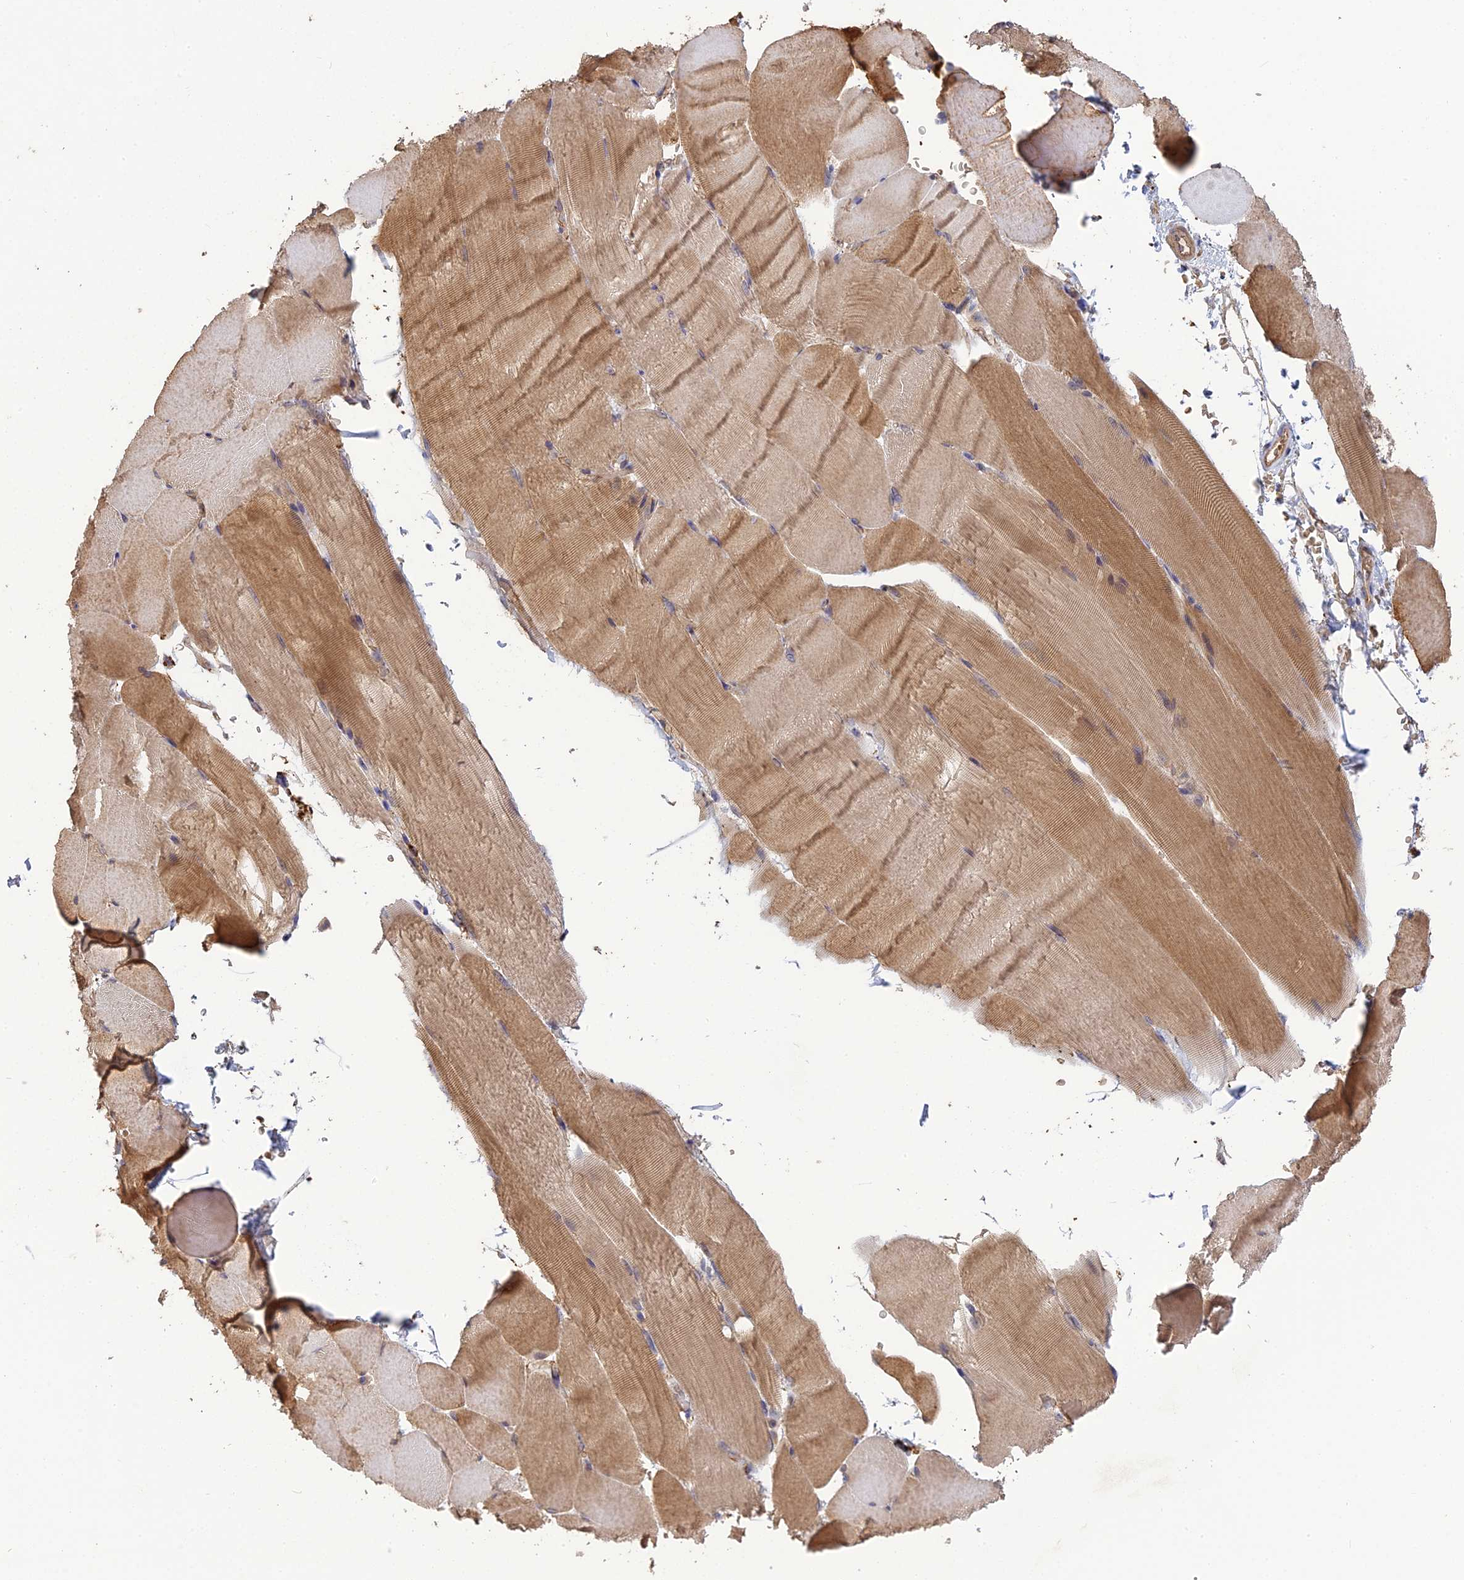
{"staining": {"intensity": "moderate", "quantity": "25%-75%", "location": "cytoplasmic/membranous"}, "tissue": "skeletal muscle", "cell_type": "Myocytes", "image_type": "normal", "snomed": [{"axis": "morphology", "description": "Normal tissue, NOS"}, {"axis": "topography", "description": "Skeletal muscle"}, {"axis": "topography", "description": "Parathyroid gland"}], "caption": "Immunohistochemical staining of benign skeletal muscle demonstrates moderate cytoplasmic/membranous protein positivity in approximately 25%-75% of myocytes. The staining was performed using DAB (3,3'-diaminobenzidine), with brown indicating positive protein expression. Nuclei are stained blue with hematoxylin.", "gene": "ARHGAP40", "patient": {"sex": "female", "age": 37}}